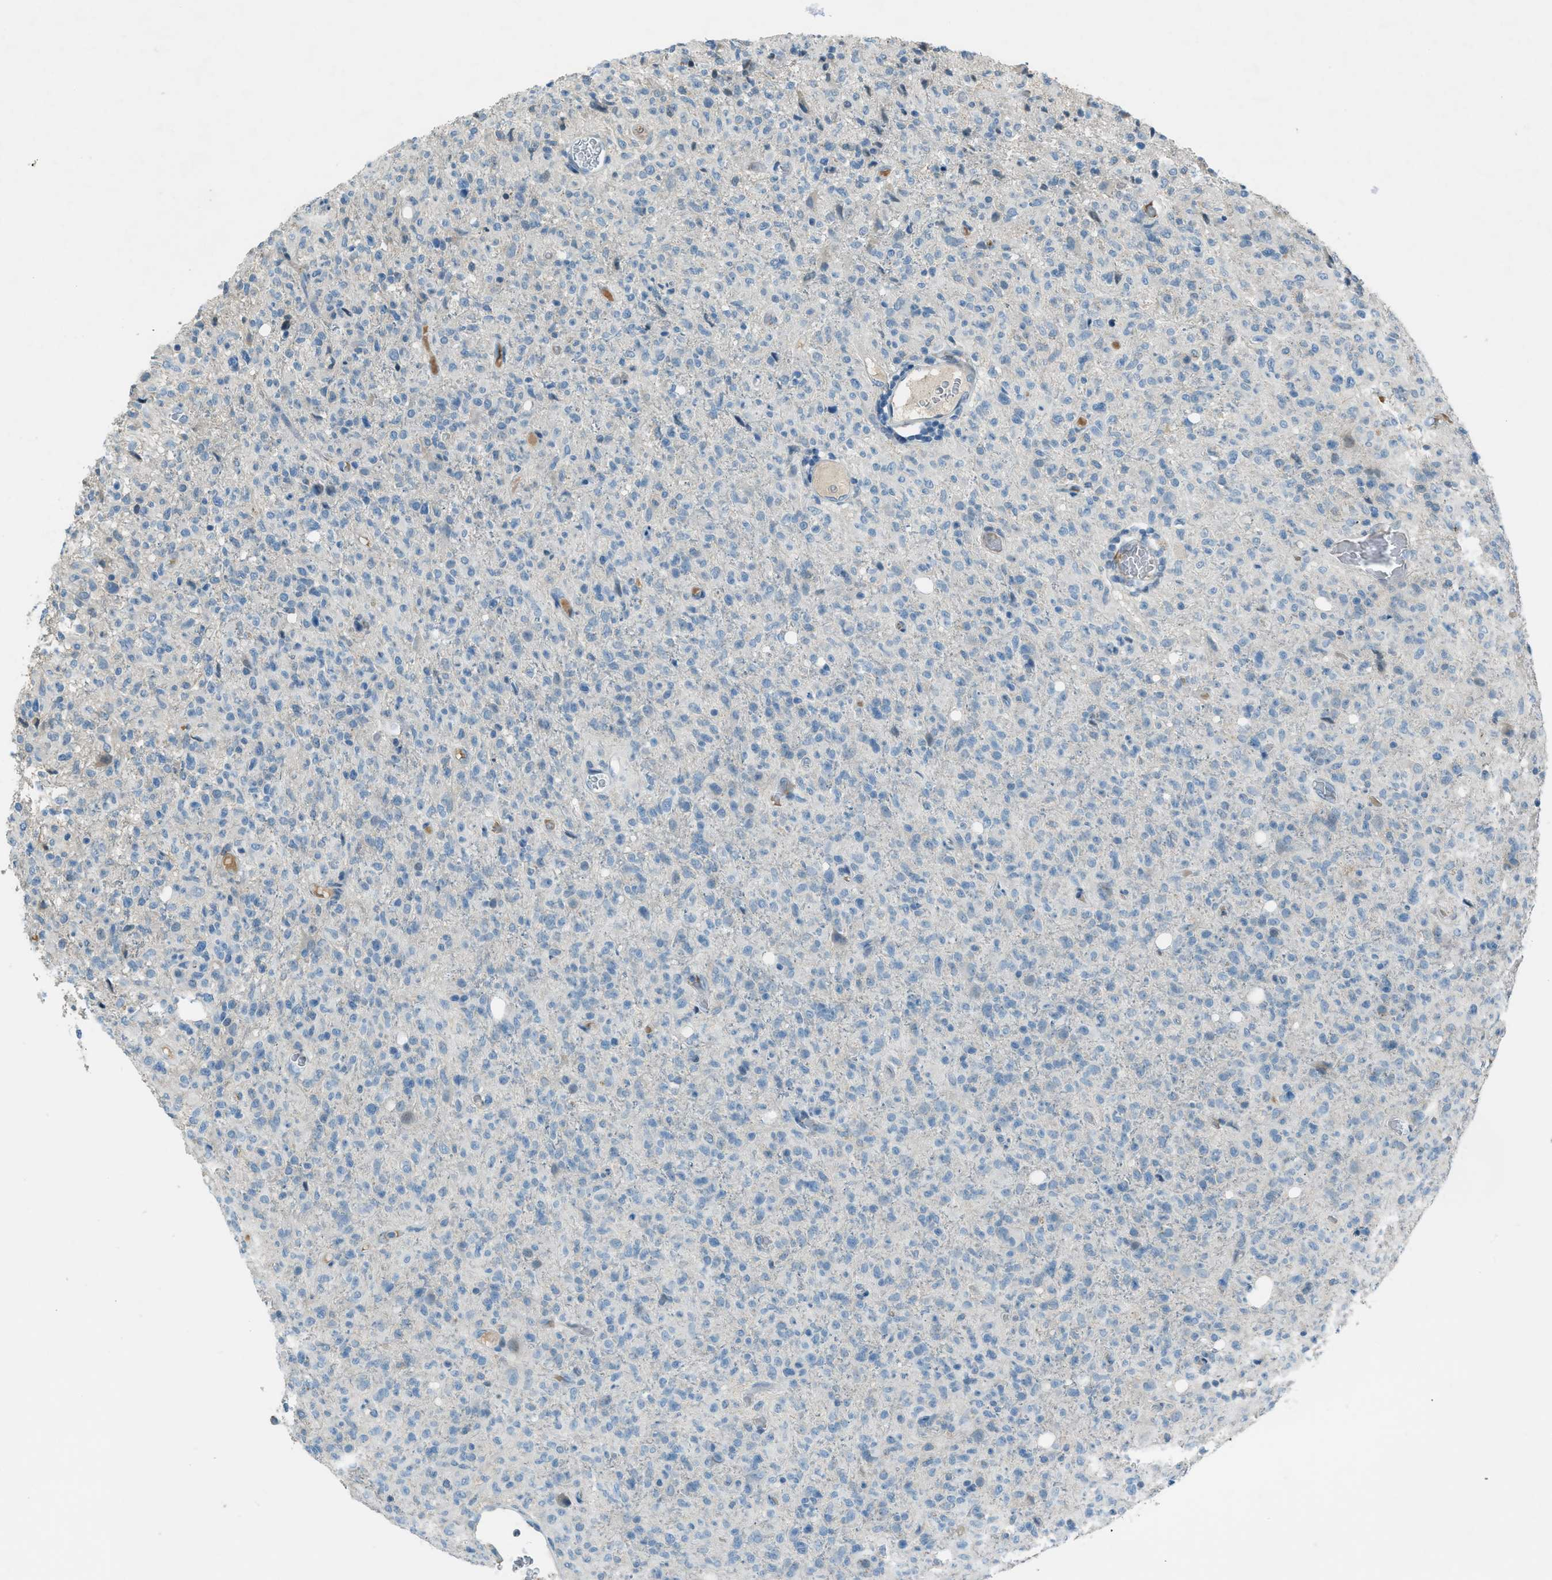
{"staining": {"intensity": "negative", "quantity": "none", "location": "none"}, "tissue": "glioma", "cell_type": "Tumor cells", "image_type": "cancer", "snomed": [{"axis": "morphology", "description": "Glioma, malignant, High grade"}, {"axis": "topography", "description": "Brain"}], "caption": "IHC photomicrograph of glioma stained for a protein (brown), which reveals no positivity in tumor cells. The staining was performed using DAB to visualize the protein expression in brown, while the nuclei were stained in blue with hematoxylin (Magnification: 20x).", "gene": "FBLN2", "patient": {"sex": "female", "age": 57}}